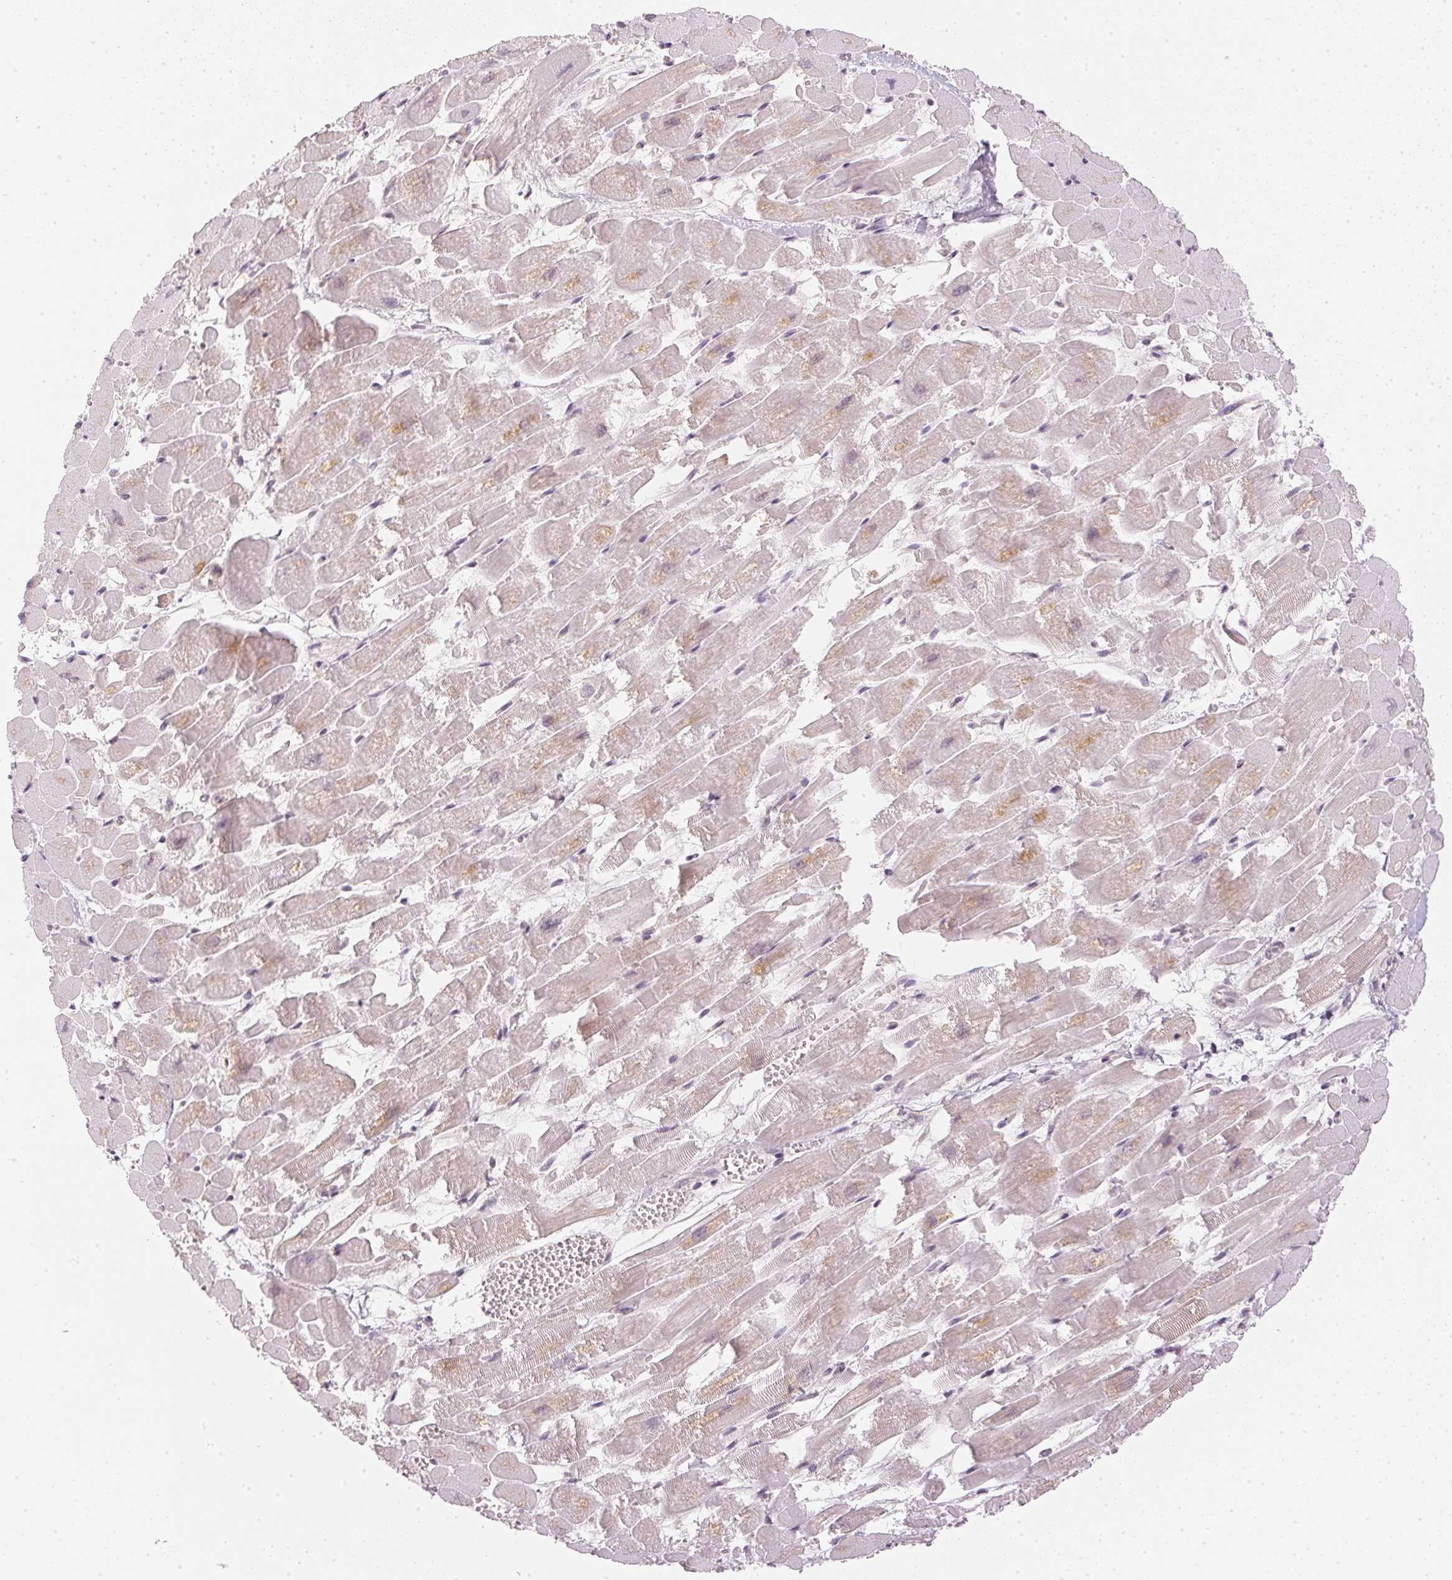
{"staining": {"intensity": "weak", "quantity": "<25%", "location": "cytoplasmic/membranous"}, "tissue": "heart muscle", "cell_type": "Cardiomyocytes", "image_type": "normal", "snomed": [{"axis": "morphology", "description": "Normal tissue, NOS"}, {"axis": "topography", "description": "Heart"}], "caption": "DAB immunohistochemical staining of benign heart muscle reveals no significant expression in cardiomyocytes. (DAB IHC with hematoxylin counter stain).", "gene": "KPRP", "patient": {"sex": "female", "age": 52}}